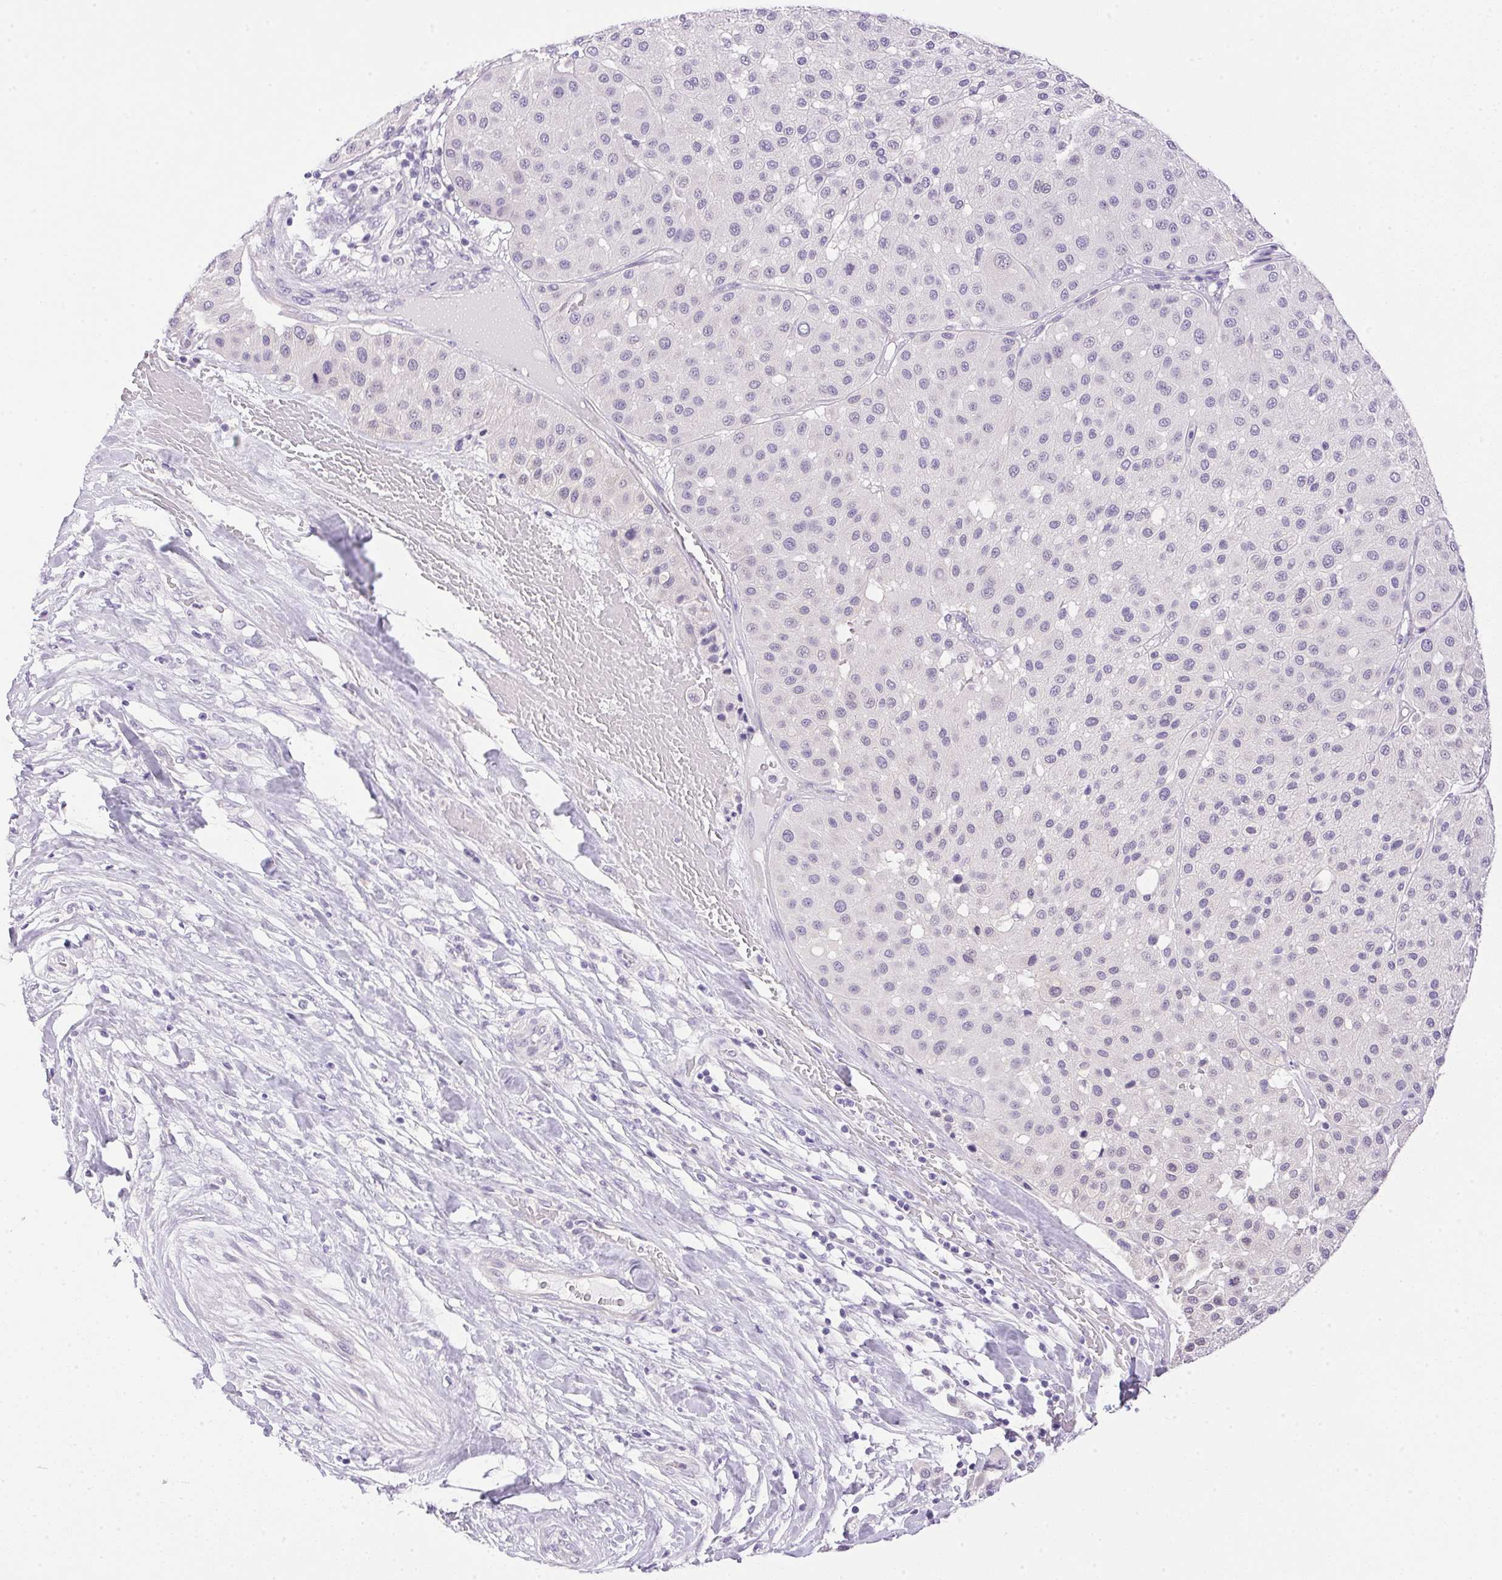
{"staining": {"intensity": "negative", "quantity": "none", "location": "none"}, "tissue": "melanoma", "cell_type": "Tumor cells", "image_type": "cancer", "snomed": [{"axis": "morphology", "description": "Malignant melanoma, Metastatic site"}, {"axis": "topography", "description": "Smooth muscle"}], "caption": "DAB immunohistochemical staining of melanoma displays no significant positivity in tumor cells. Brightfield microscopy of IHC stained with DAB (3,3'-diaminobenzidine) (brown) and hematoxylin (blue), captured at high magnification.", "gene": "ATP6V0A4", "patient": {"sex": "male", "age": 41}}